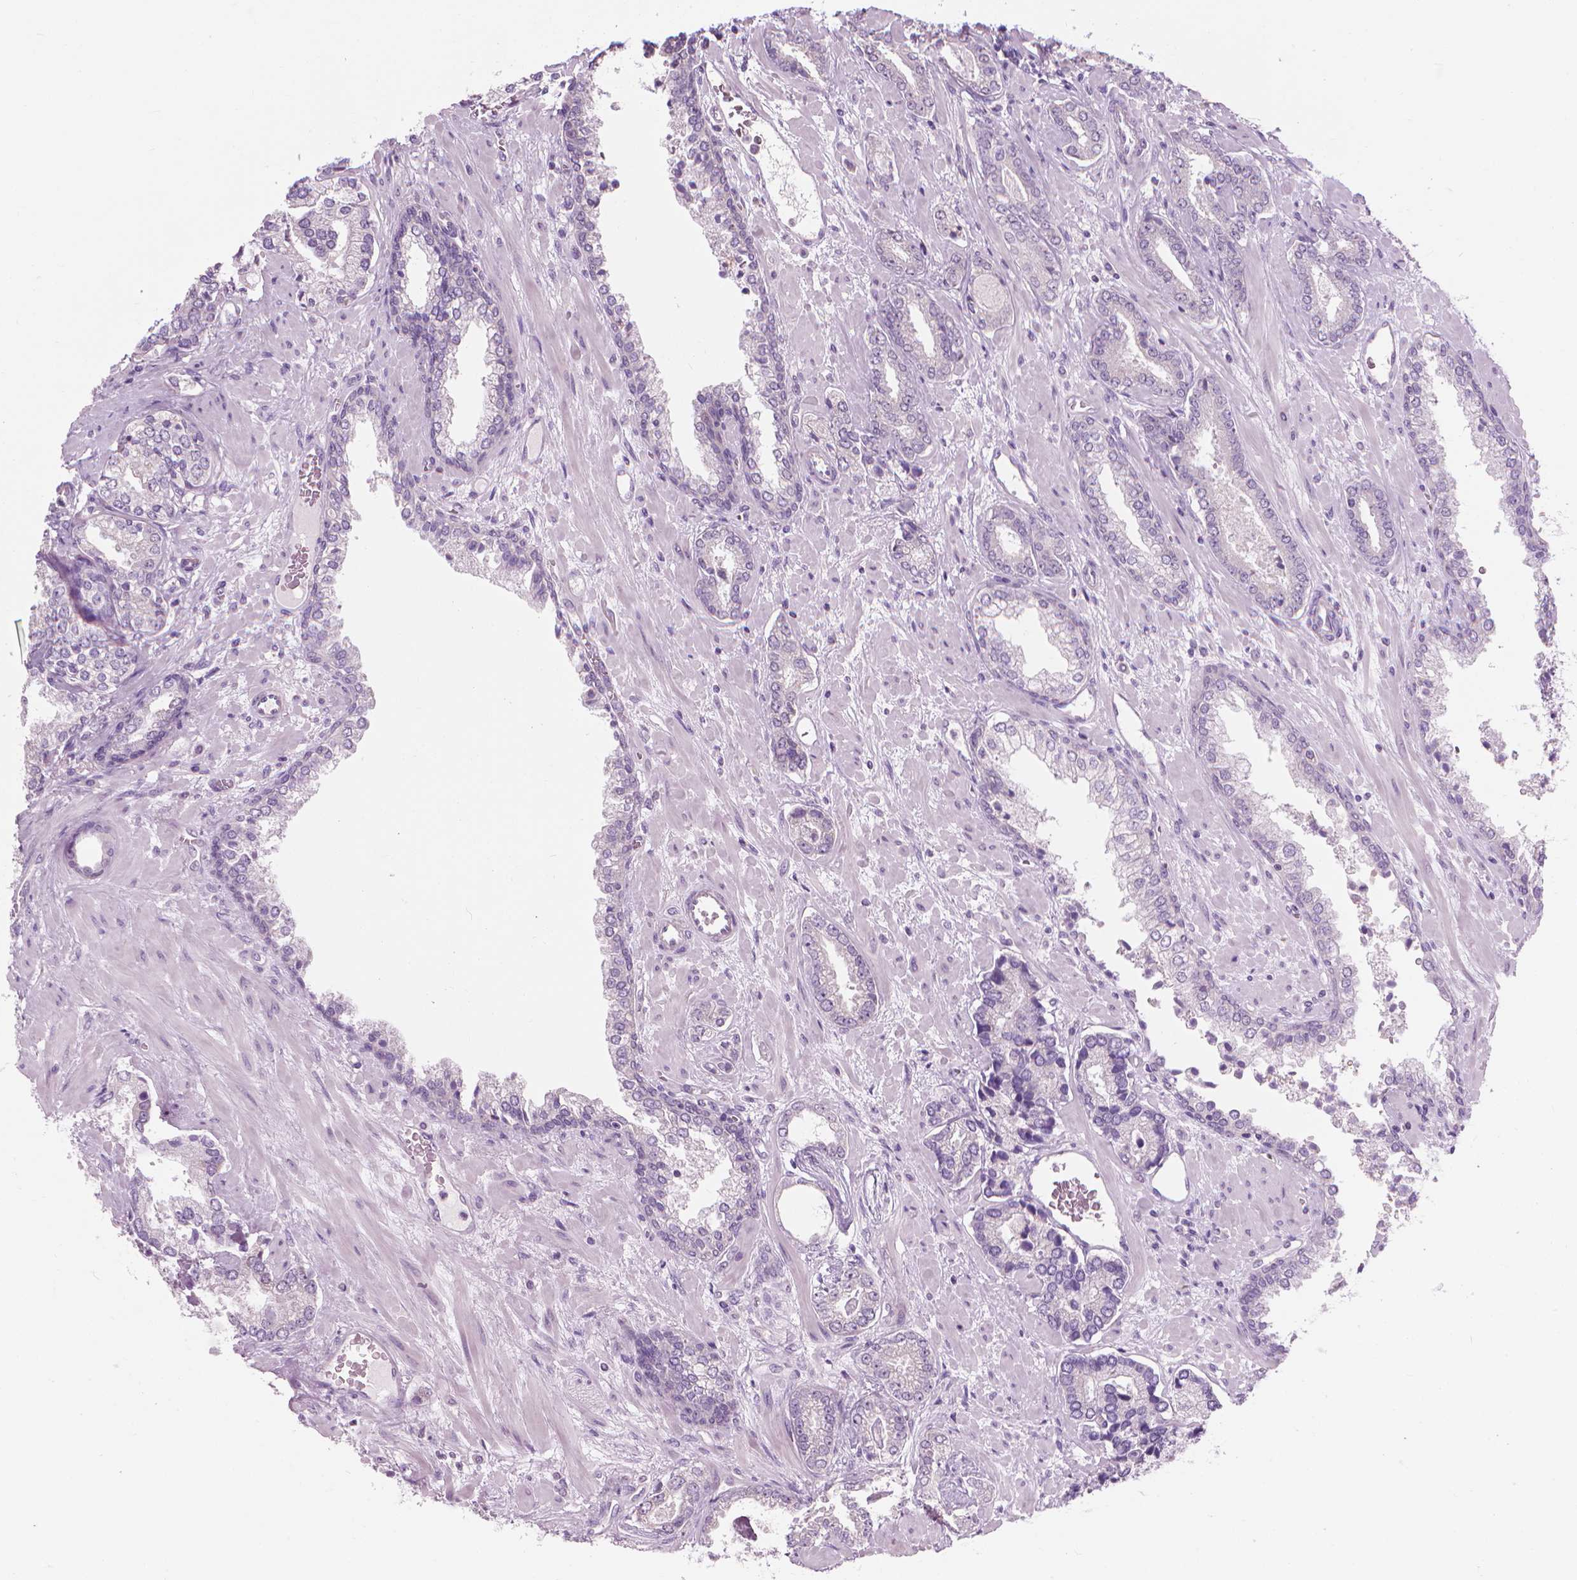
{"staining": {"intensity": "negative", "quantity": "none", "location": "none"}, "tissue": "prostate cancer", "cell_type": "Tumor cells", "image_type": "cancer", "snomed": [{"axis": "morphology", "description": "Adenocarcinoma, Low grade"}, {"axis": "topography", "description": "Prostate"}], "caption": "DAB (3,3'-diaminobenzidine) immunohistochemical staining of prostate cancer (adenocarcinoma (low-grade)) demonstrates no significant positivity in tumor cells.", "gene": "CFAP126", "patient": {"sex": "male", "age": 61}}